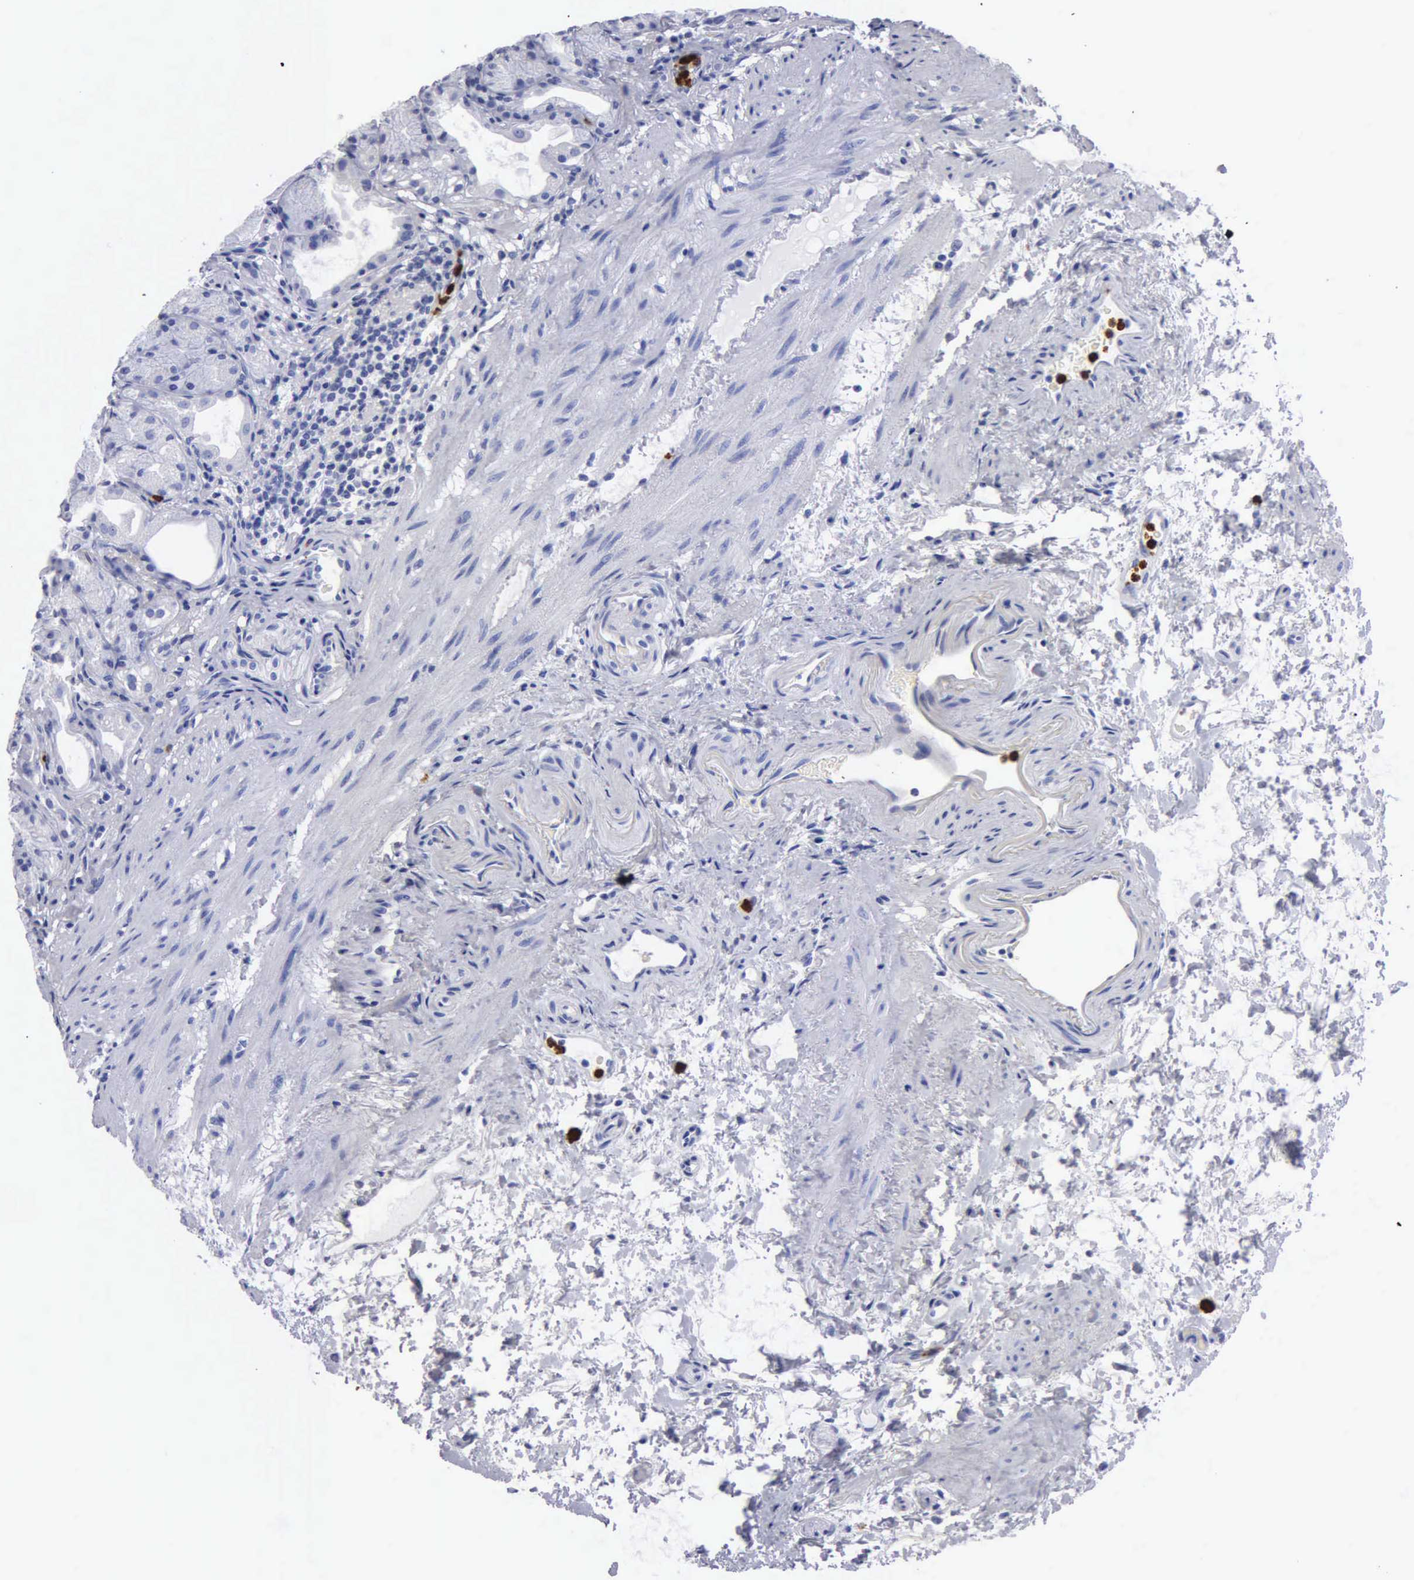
{"staining": {"intensity": "negative", "quantity": "none", "location": "none"}, "tissue": "stomach", "cell_type": "Glandular cells", "image_type": "normal", "snomed": [{"axis": "morphology", "description": "Normal tissue, NOS"}, {"axis": "topography", "description": "Stomach, upper"}], "caption": "Photomicrograph shows no protein staining in glandular cells of unremarkable stomach. (DAB (3,3'-diaminobenzidine) immunohistochemistry (IHC), high magnification).", "gene": "CTSG", "patient": {"sex": "female", "age": 75}}